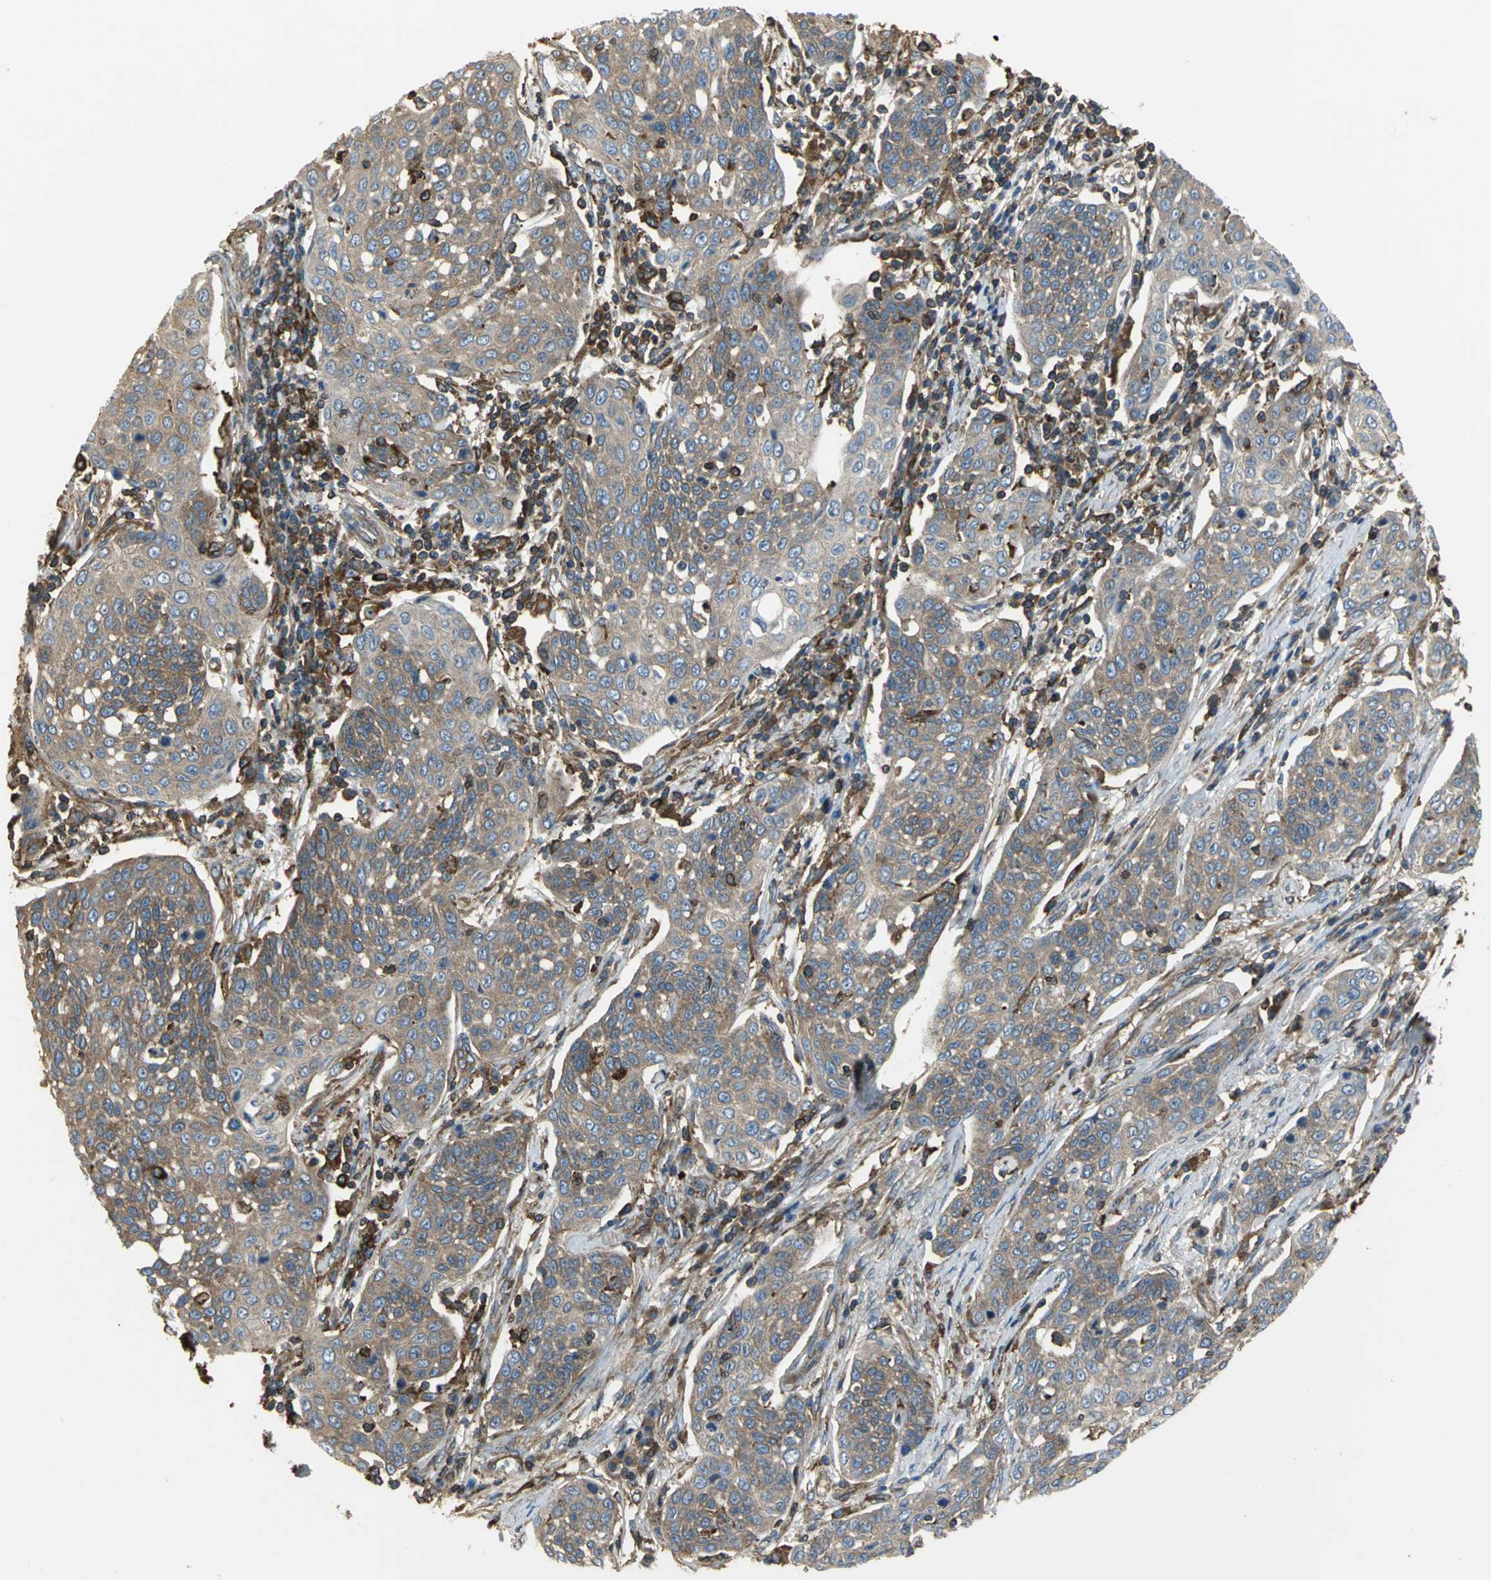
{"staining": {"intensity": "weak", "quantity": ">75%", "location": "cytoplasmic/membranous"}, "tissue": "cervical cancer", "cell_type": "Tumor cells", "image_type": "cancer", "snomed": [{"axis": "morphology", "description": "Squamous cell carcinoma, NOS"}, {"axis": "topography", "description": "Cervix"}], "caption": "Protein analysis of cervical cancer tissue exhibits weak cytoplasmic/membranous expression in approximately >75% of tumor cells.", "gene": "TLN1", "patient": {"sex": "female", "age": 34}}